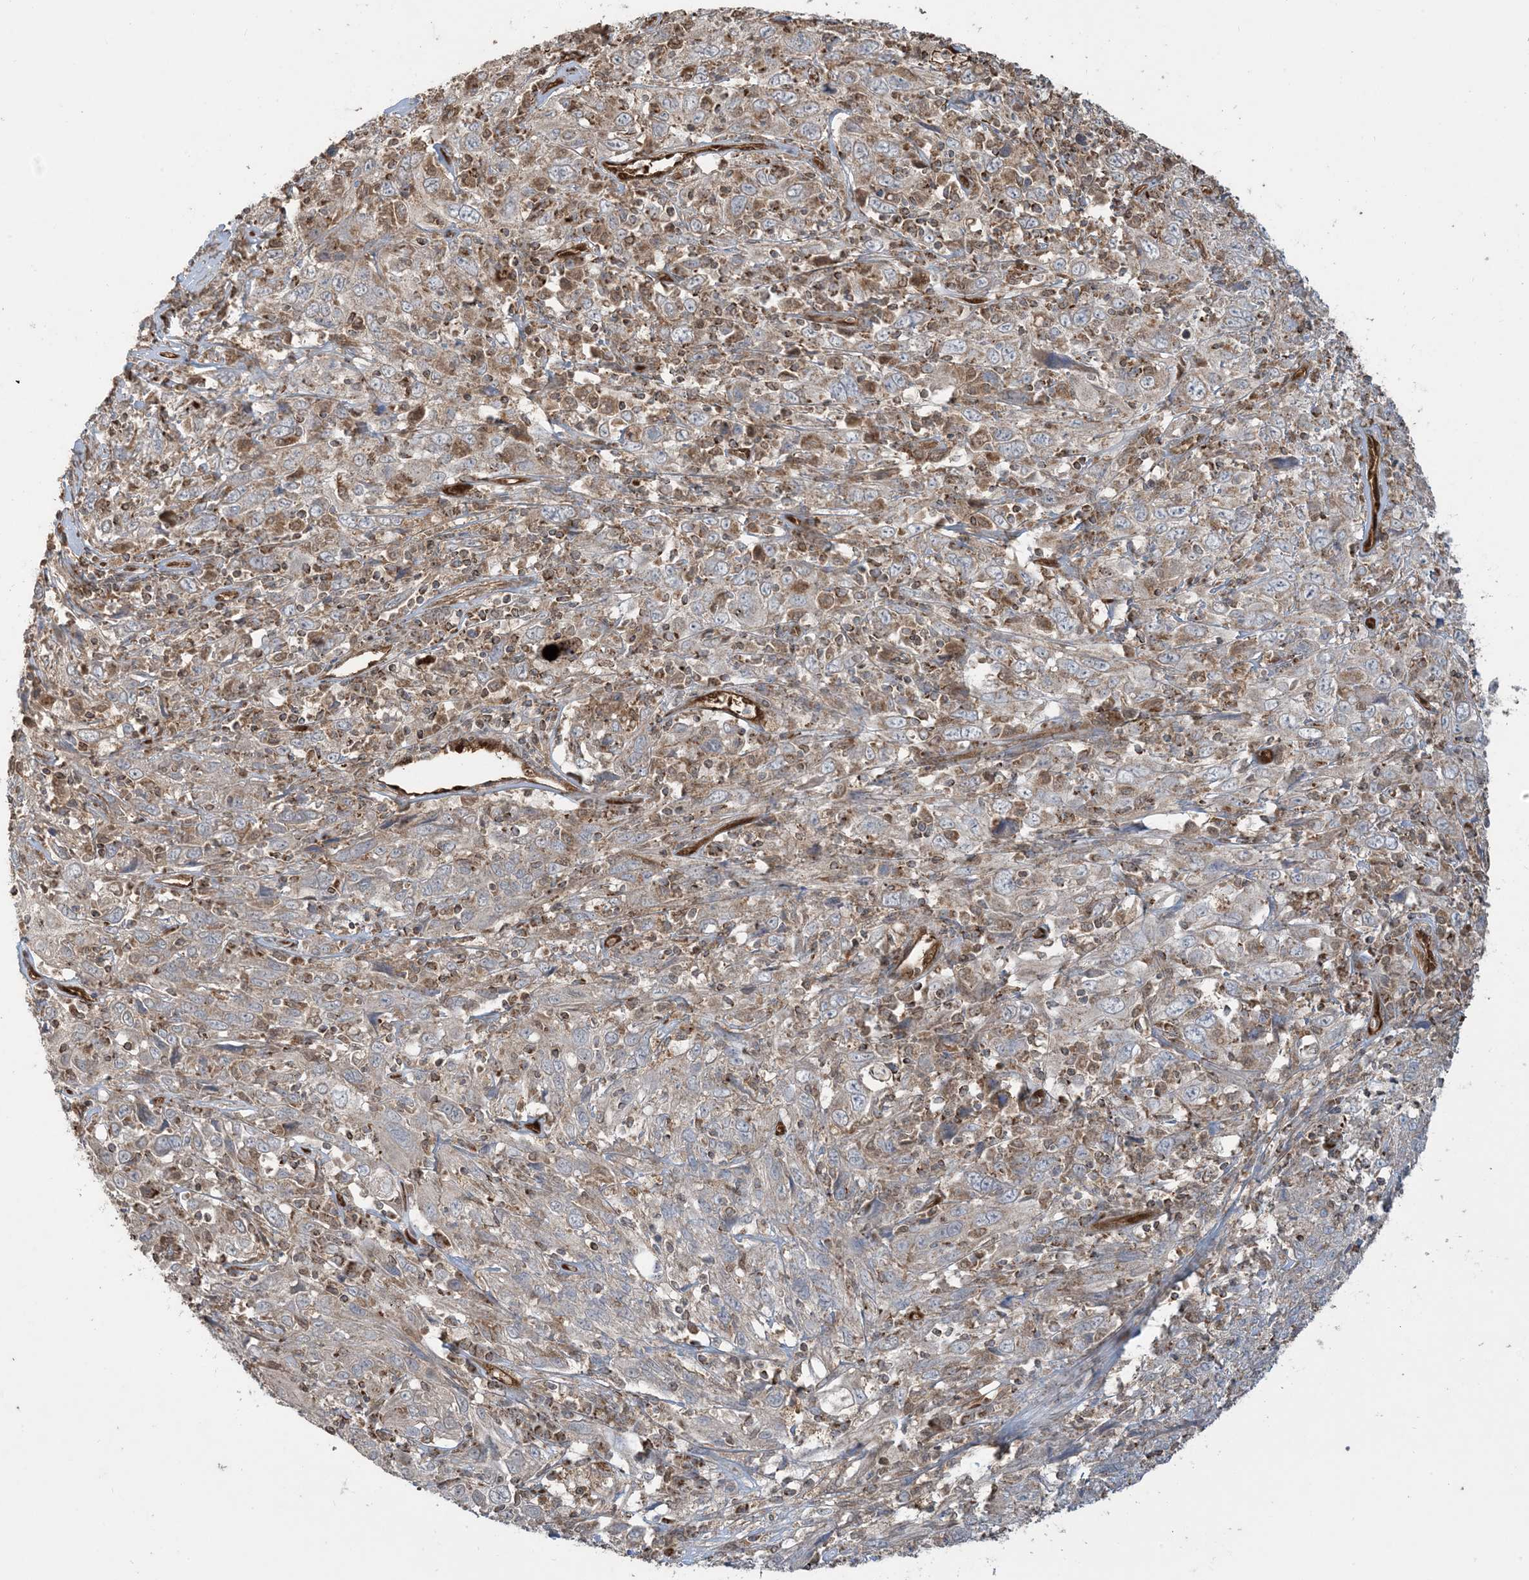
{"staining": {"intensity": "weak", "quantity": "25%-75%", "location": "cytoplasmic/membranous"}, "tissue": "cervical cancer", "cell_type": "Tumor cells", "image_type": "cancer", "snomed": [{"axis": "morphology", "description": "Squamous cell carcinoma, NOS"}, {"axis": "topography", "description": "Cervix"}], "caption": "Immunohistochemistry (DAB (3,3'-diaminobenzidine)) staining of human cervical cancer reveals weak cytoplasmic/membranous protein positivity in approximately 25%-75% of tumor cells. (Brightfield microscopy of DAB IHC at high magnification).", "gene": "PPM1F", "patient": {"sex": "female", "age": 46}}